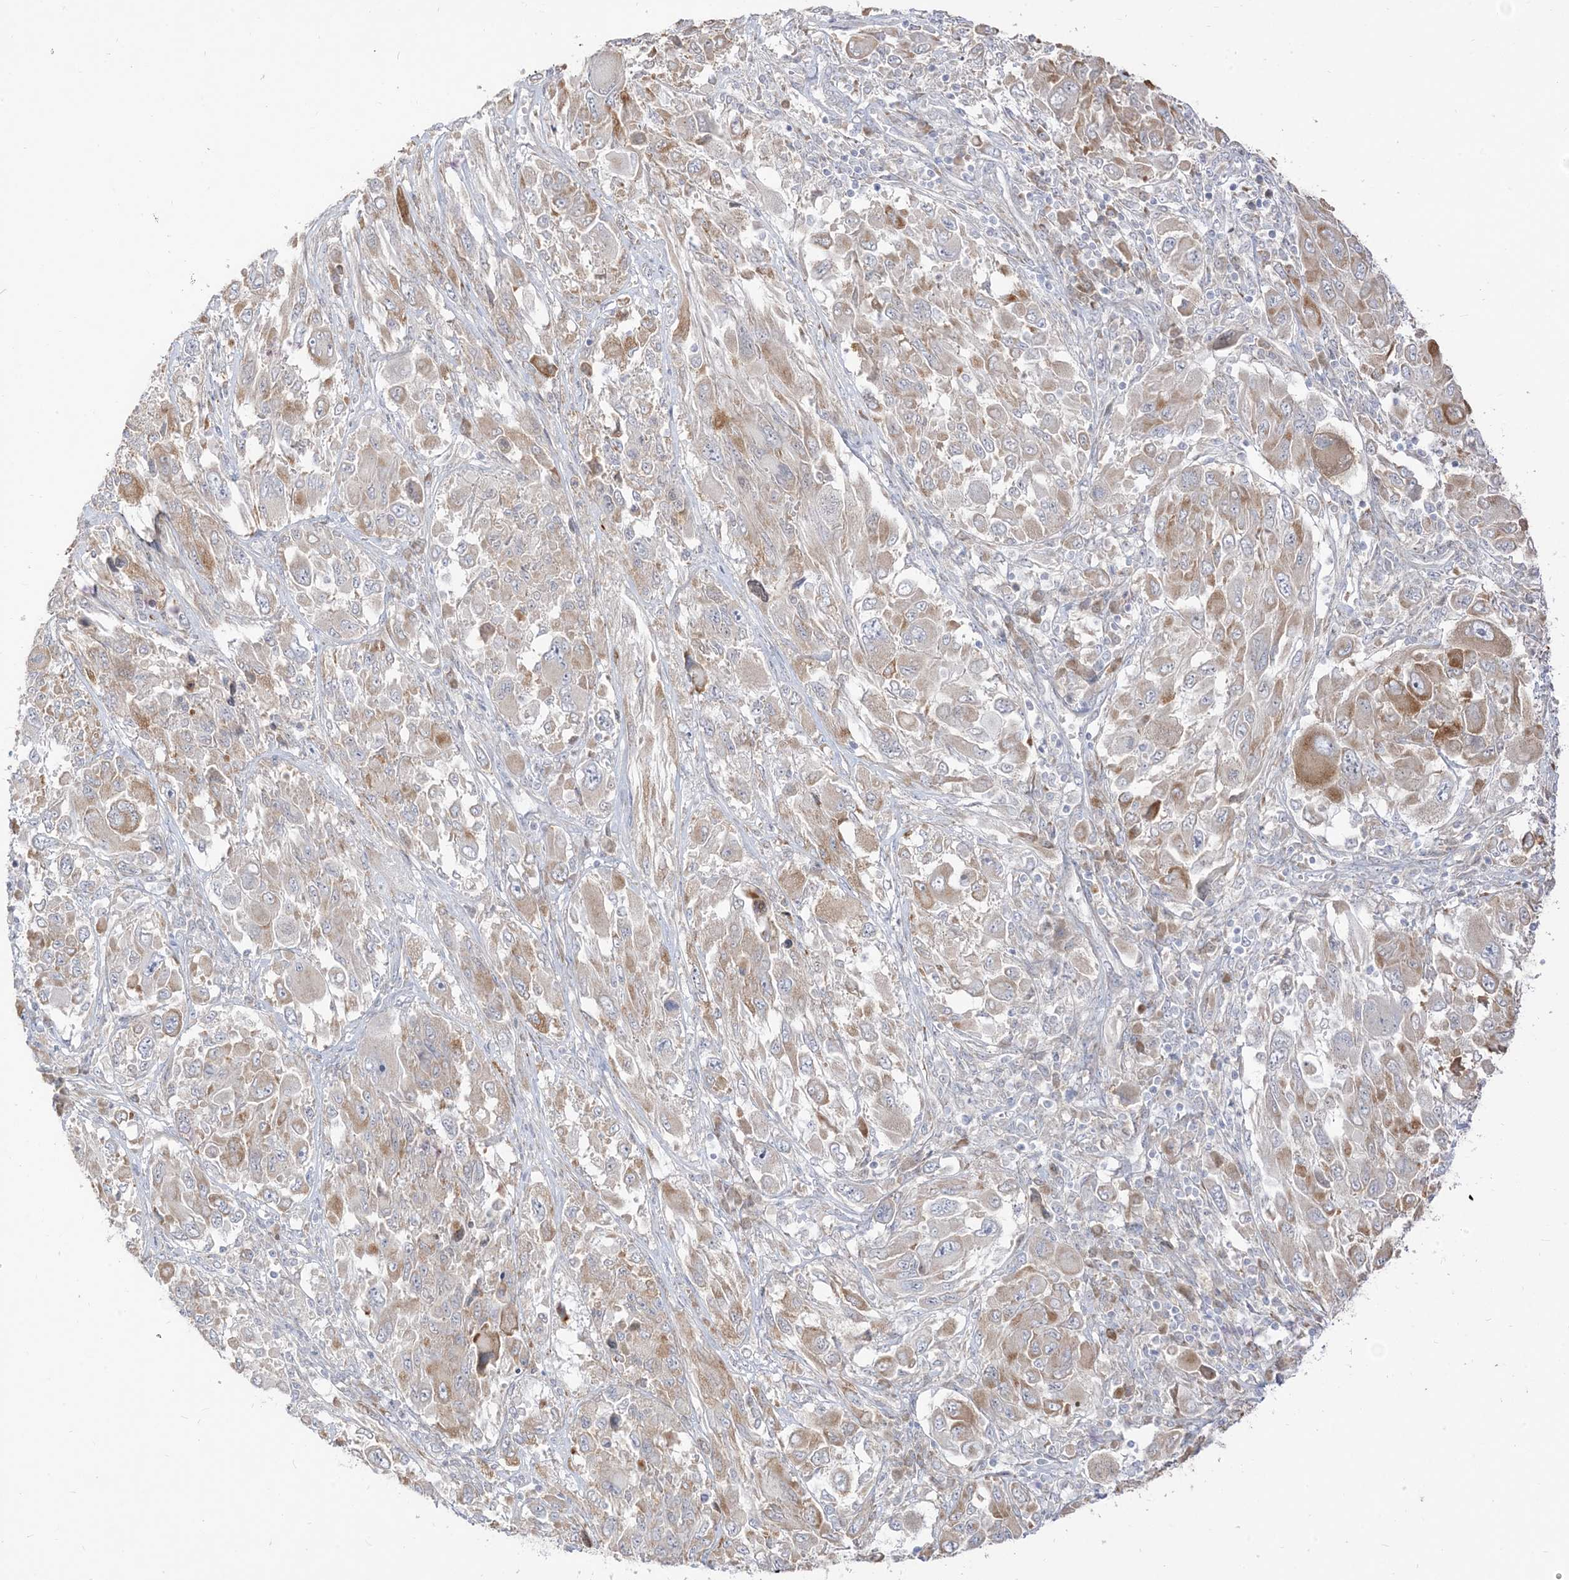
{"staining": {"intensity": "moderate", "quantity": "25%-75%", "location": "cytoplasmic/membranous"}, "tissue": "melanoma", "cell_type": "Tumor cells", "image_type": "cancer", "snomed": [{"axis": "morphology", "description": "Malignant melanoma, NOS"}, {"axis": "topography", "description": "Skin"}], "caption": "Immunohistochemistry histopathology image of melanoma stained for a protein (brown), which shows medium levels of moderate cytoplasmic/membranous staining in approximately 25%-75% of tumor cells.", "gene": "LOXL3", "patient": {"sex": "female", "age": 91}}